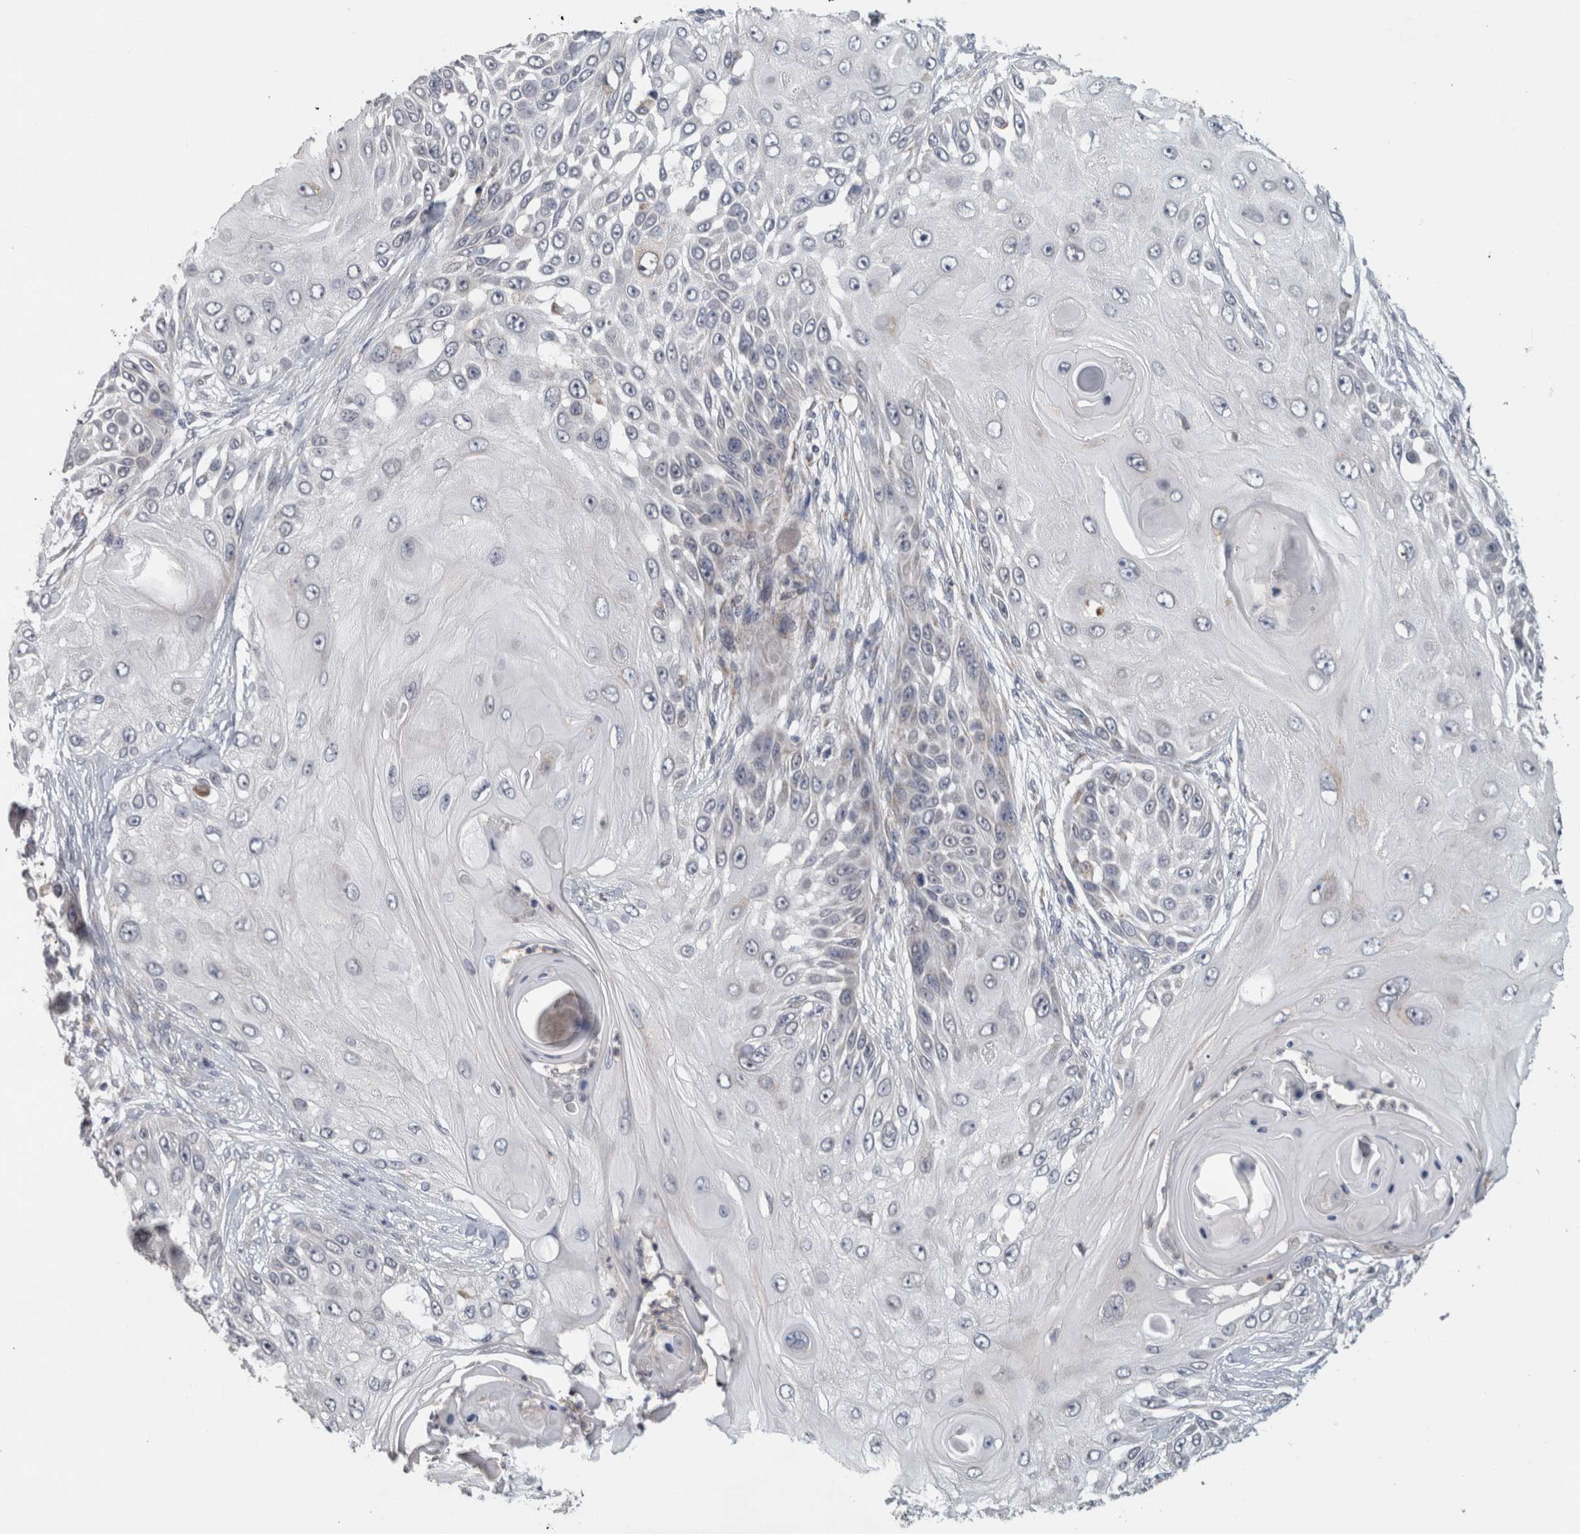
{"staining": {"intensity": "negative", "quantity": "none", "location": "none"}, "tissue": "skin cancer", "cell_type": "Tumor cells", "image_type": "cancer", "snomed": [{"axis": "morphology", "description": "Squamous cell carcinoma, NOS"}, {"axis": "topography", "description": "Skin"}], "caption": "Skin squamous cell carcinoma stained for a protein using IHC shows no staining tumor cells.", "gene": "RAB18", "patient": {"sex": "female", "age": 44}}